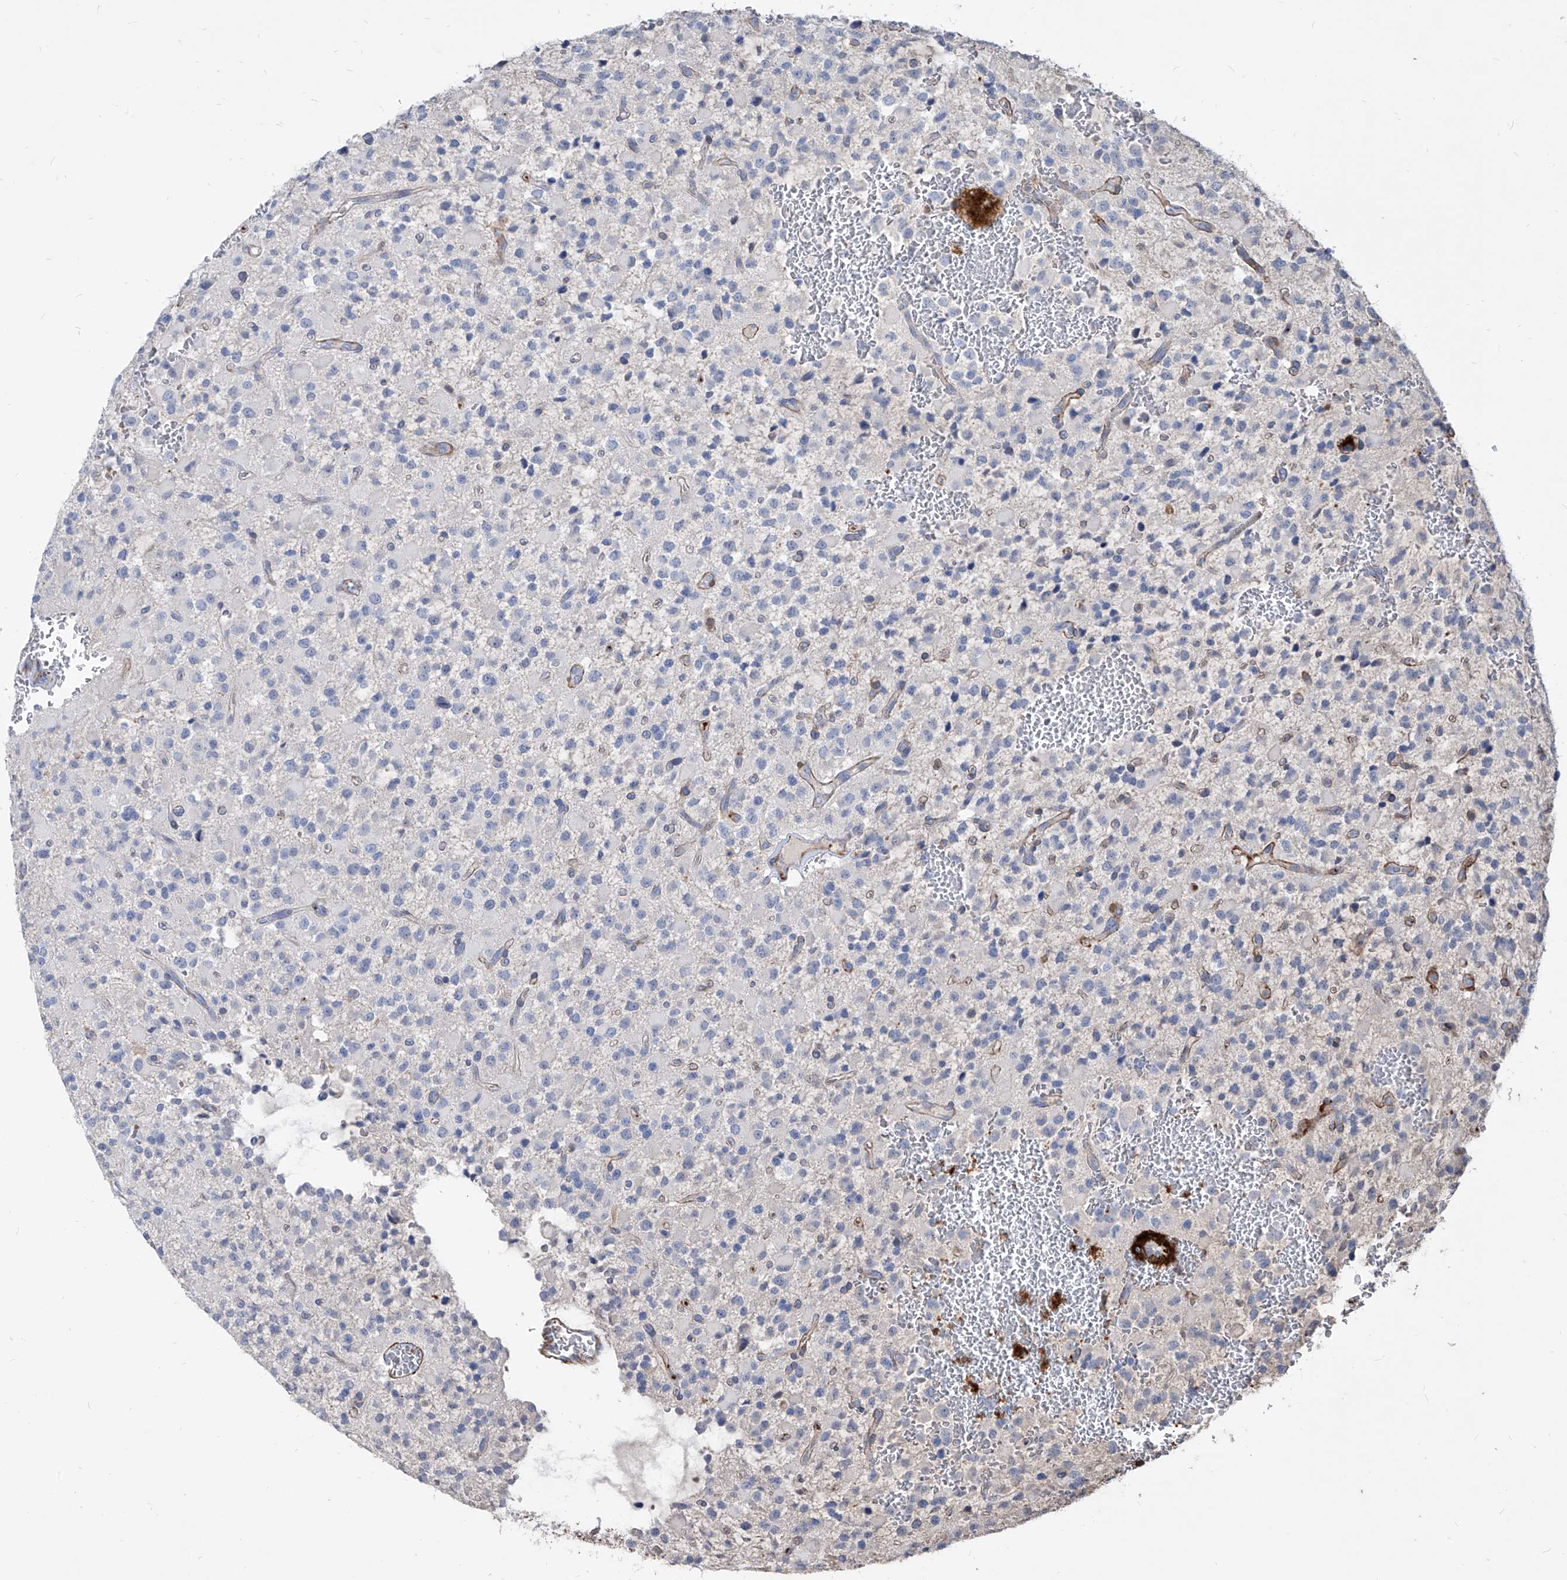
{"staining": {"intensity": "negative", "quantity": "none", "location": "none"}, "tissue": "glioma", "cell_type": "Tumor cells", "image_type": "cancer", "snomed": [{"axis": "morphology", "description": "Glioma, malignant, High grade"}, {"axis": "topography", "description": "Brain"}], "caption": "DAB immunohistochemical staining of glioma shows no significant positivity in tumor cells.", "gene": "FAM83B", "patient": {"sex": "male", "age": 34}}